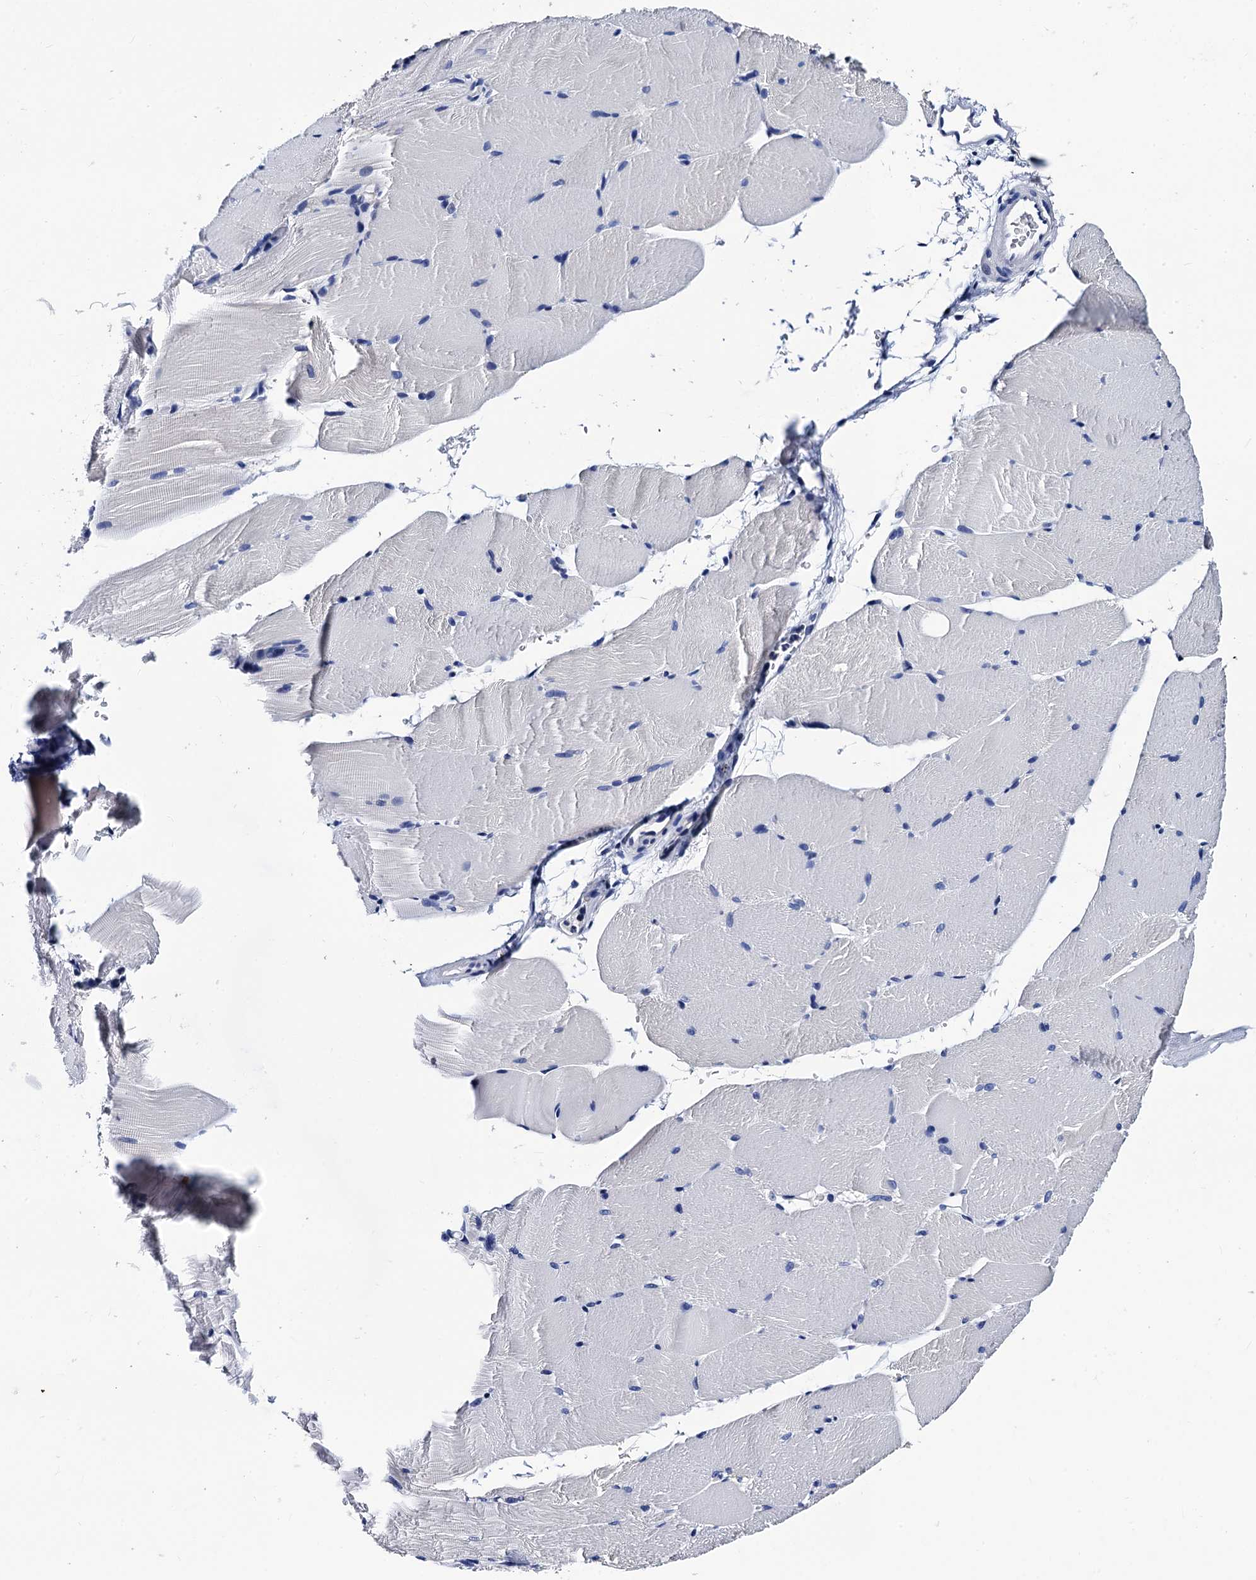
{"staining": {"intensity": "negative", "quantity": "none", "location": "none"}, "tissue": "skeletal muscle", "cell_type": "Myocytes", "image_type": "normal", "snomed": [{"axis": "morphology", "description": "Normal tissue, NOS"}, {"axis": "topography", "description": "Skeletal muscle"}, {"axis": "topography", "description": "Parathyroid gland"}], "caption": "Immunohistochemistry photomicrograph of benign skeletal muscle: human skeletal muscle stained with DAB (3,3'-diaminobenzidine) reveals no significant protein expression in myocytes.", "gene": "LRRC30", "patient": {"sex": "female", "age": 37}}